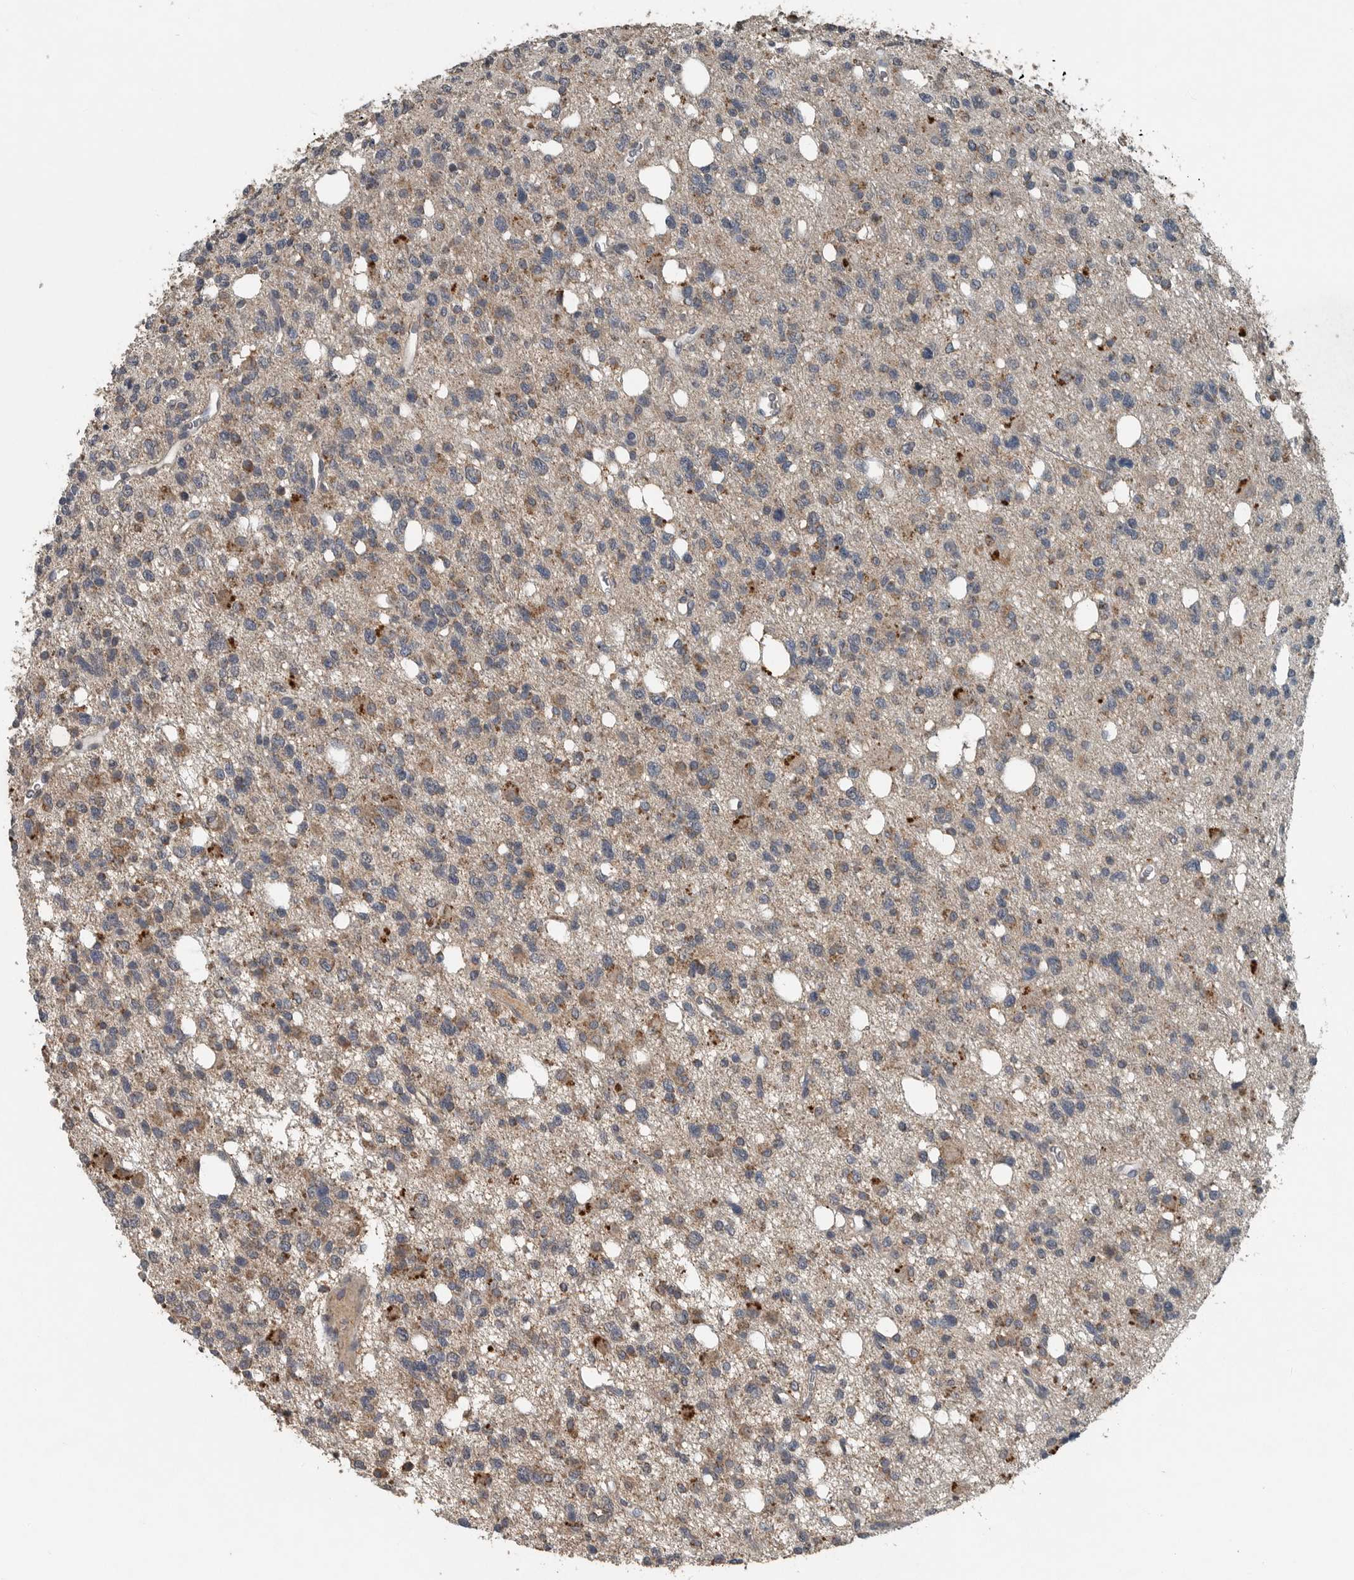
{"staining": {"intensity": "weak", "quantity": "25%-75%", "location": "cytoplasmic/membranous"}, "tissue": "glioma", "cell_type": "Tumor cells", "image_type": "cancer", "snomed": [{"axis": "morphology", "description": "Glioma, malignant, High grade"}, {"axis": "topography", "description": "Brain"}], "caption": "High-magnification brightfield microscopy of glioma stained with DAB (3,3'-diaminobenzidine) (brown) and counterstained with hematoxylin (blue). tumor cells exhibit weak cytoplasmic/membranous expression is seen in approximately25%-75% of cells.", "gene": "IL6ST", "patient": {"sex": "female", "age": 62}}